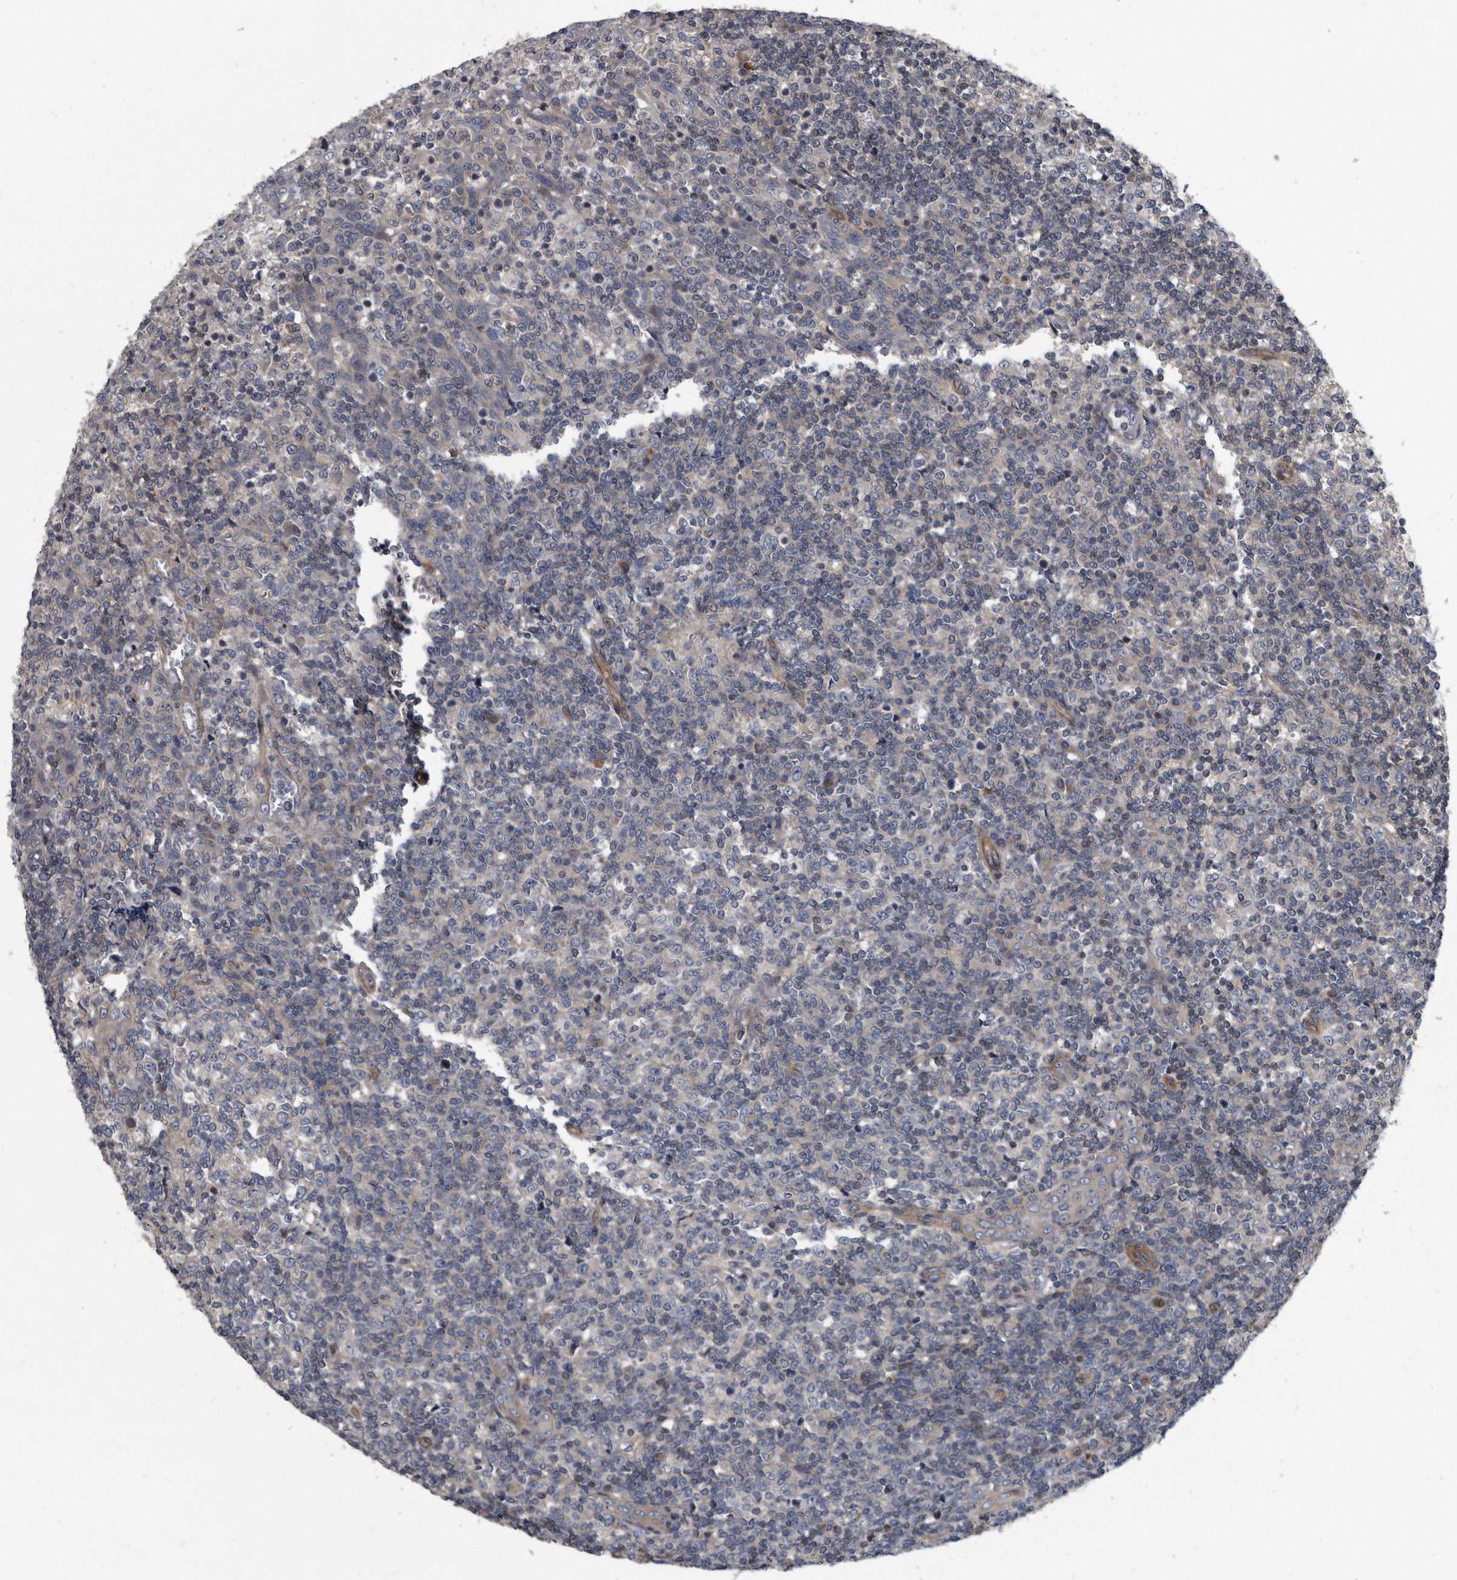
{"staining": {"intensity": "negative", "quantity": "none", "location": "none"}, "tissue": "tonsil", "cell_type": "Germinal center cells", "image_type": "normal", "snomed": [{"axis": "morphology", "description": "Normal tissue, NOS"}, {"axis": "topography", "description": "Tonsil"}], "caption": "Germinal center cells show no significant positivity in unremarkable tonsil.", "gene": "ARMCX1", "patient": {"sex": "female", "age": 19}}